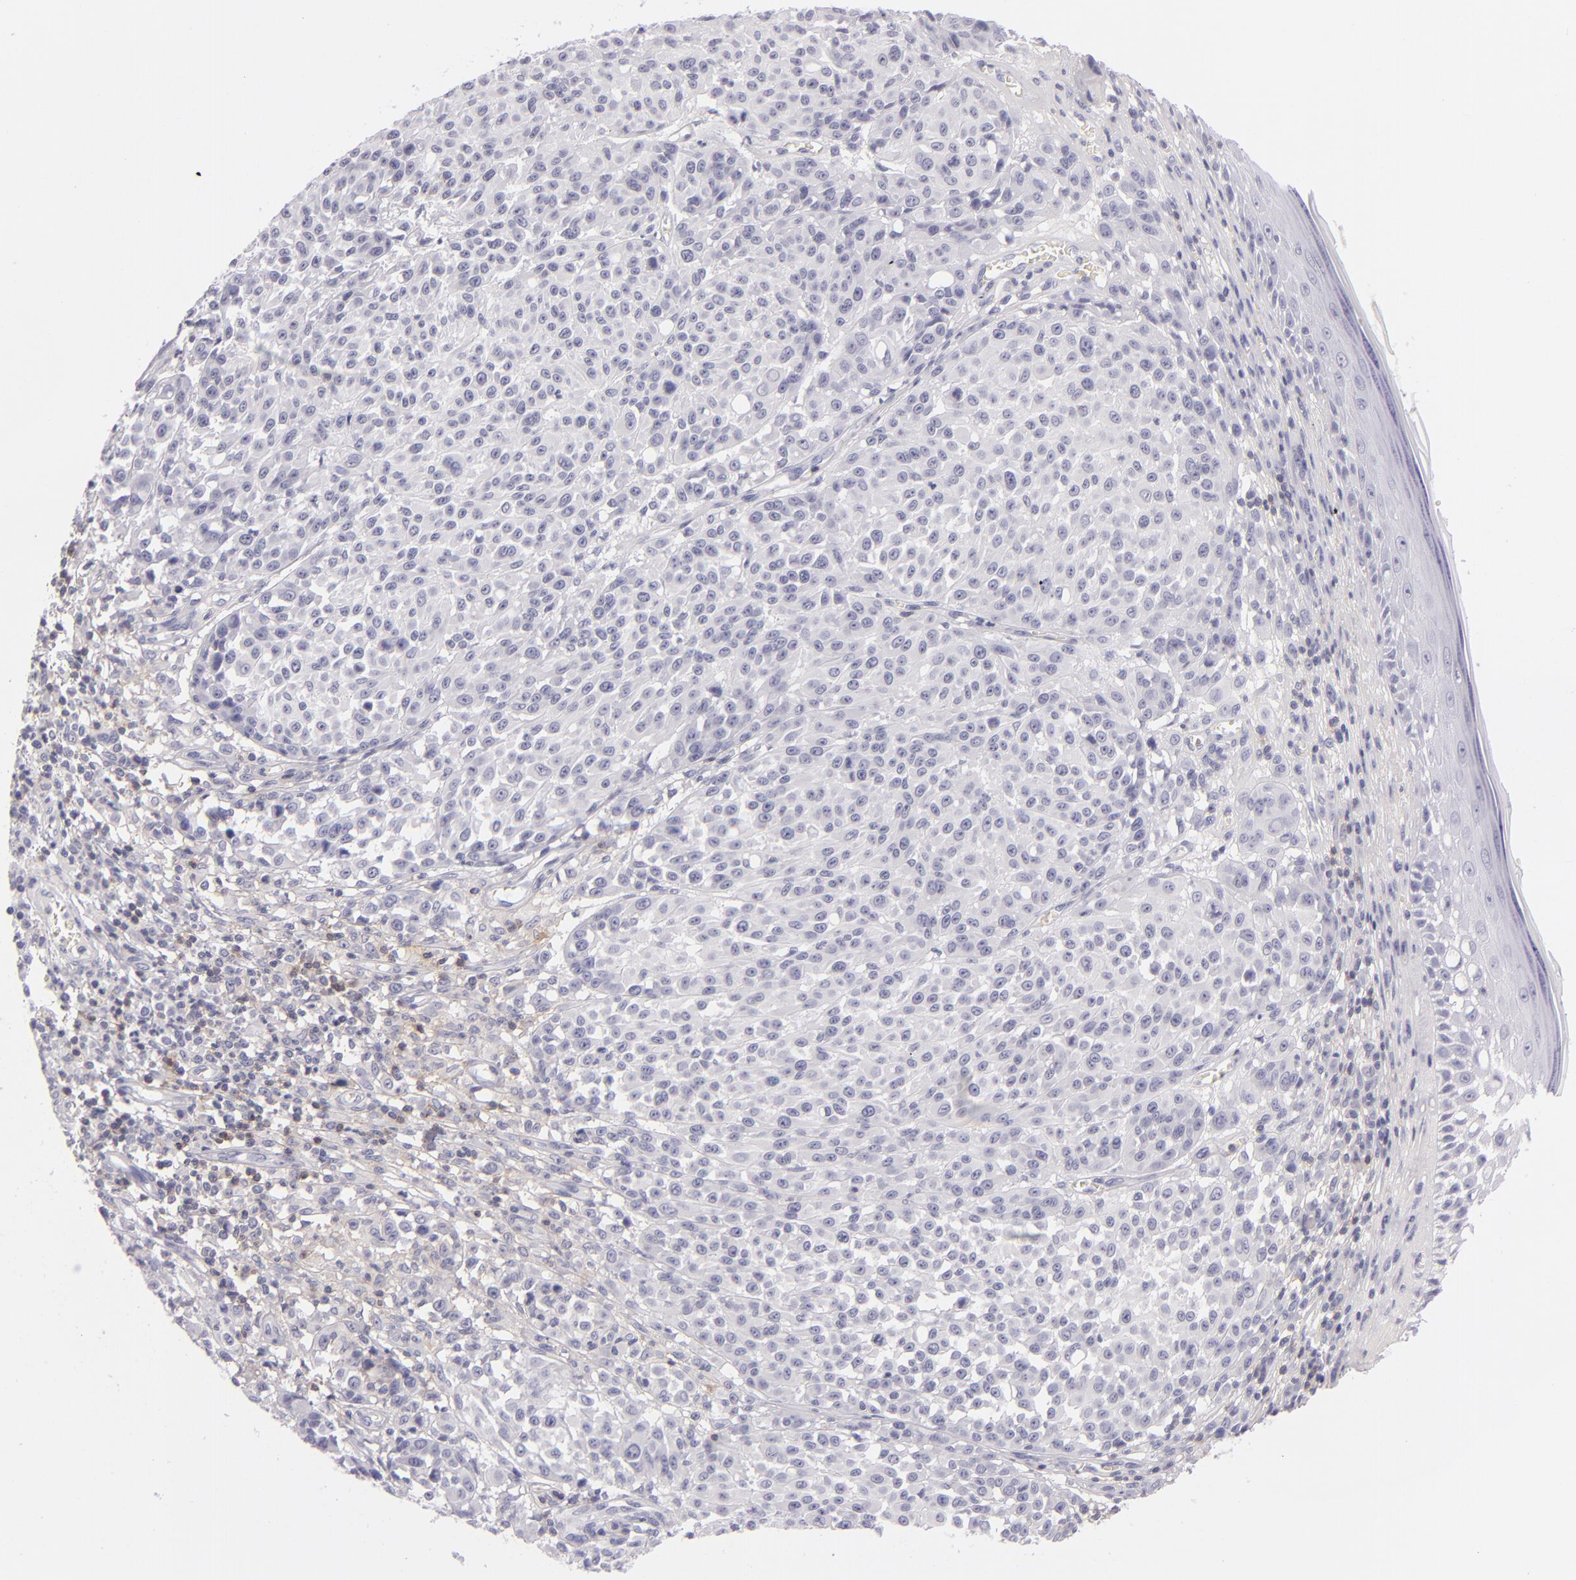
{"staining": {"intensity": "negative", "quantity": "none", "location": "none"}, "tissue": "melanoma", "cell_type": "Tumor cells", "image_type": "cancer", "snomed": [{"axis": "morphology", "description": "Malignant melanoma, NOS"}, {"axis": "topography", "description": "Skin"}], "caption": "Protein analysis of malignant melanoma exhibits no significant positivity in tumor cells. (Immunohistochemistry, brightfield microscopy, high magnification).", "gene": "CD48", "patient": {"sex": "female", "age": 49}}